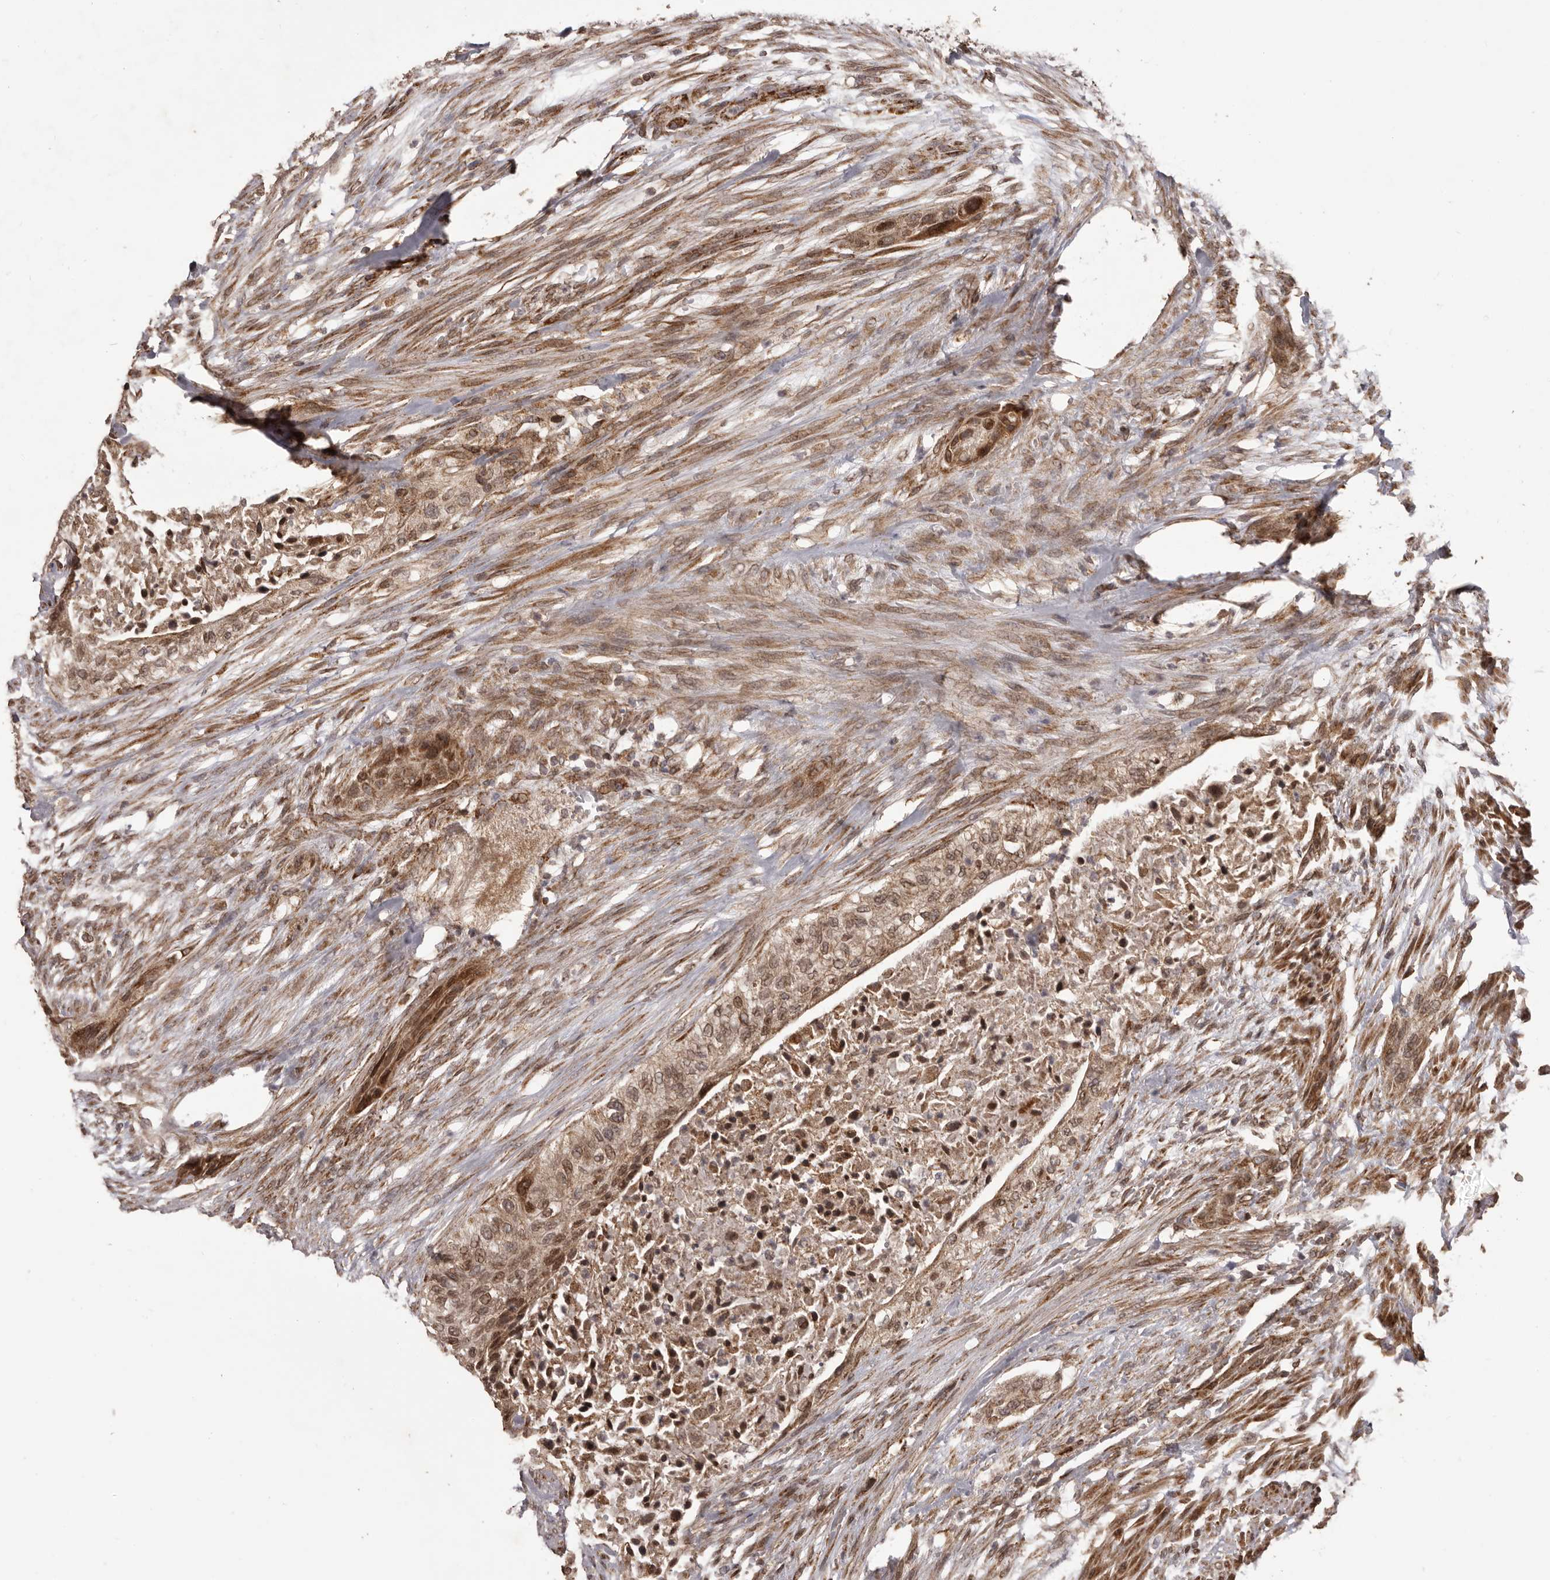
{"staining": {"intensity": "moderate", "quantity": ">75%", "location": "cytoplasmic/membranous,nuclear"}, "tissue": "urothelial cancer", "cell_type": "Tumor cells", "image_type": "cancer", "snomed": [{"axis": "morphology", "description": "Urothelial carcinoma, High grade"}, {"axis": "topography", "description": "Urinary bladder"}], "caption": "Human urothelial cancer stained with a protein marker shows moderate staining in tumor cells.", "gene": "CHRM2", "patient": {"sex": "male", "age": 35}}